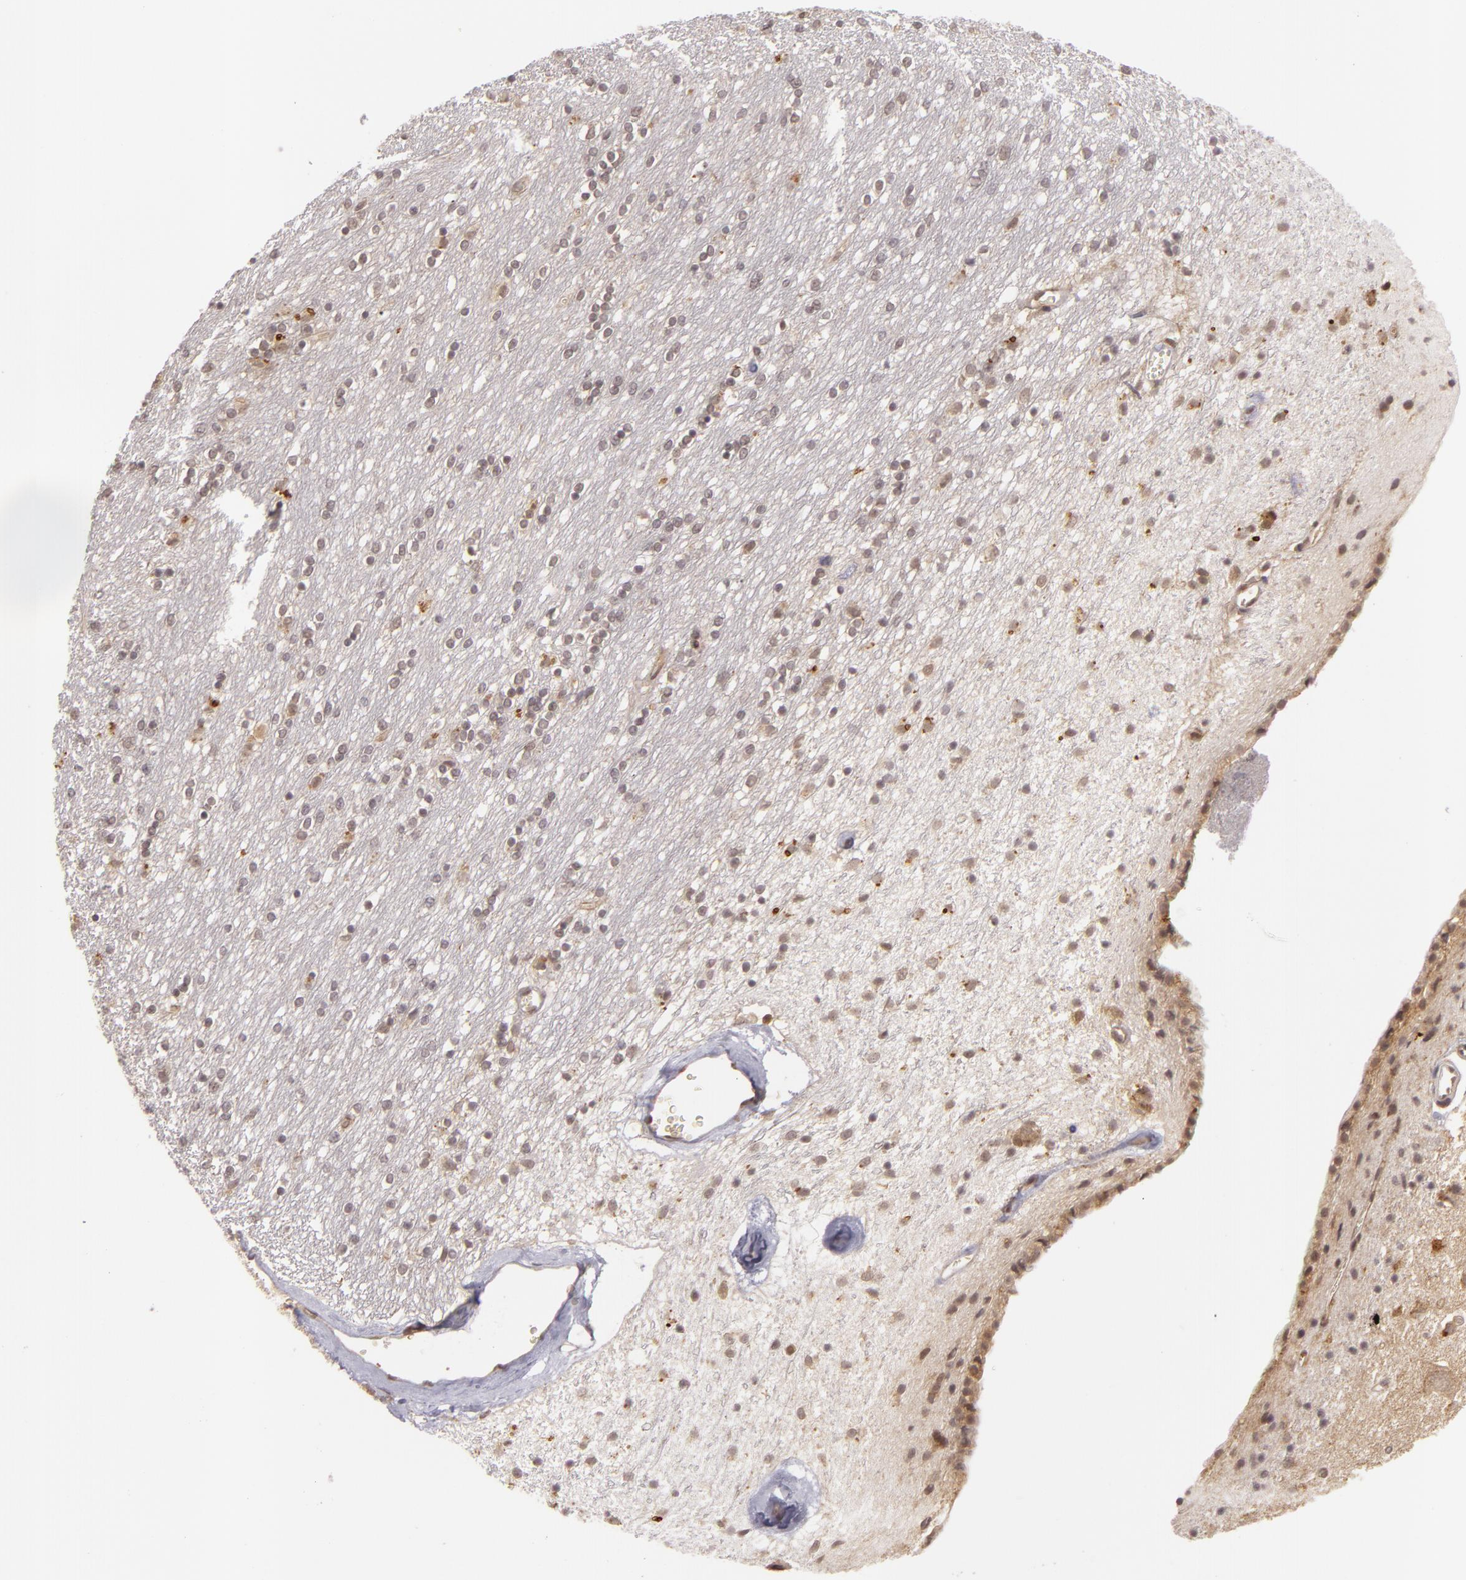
{"staining": {"intensity": "weak", "quantity": ">75%", "location": "cytoplasmic/membranous"}, "tissue": "caudate", "cell_type": "Glial cells", "image_type": "normal", "snomed": [{"axis": "morphology", "description": "Normal tissue, NOS"}, {"axis": "topography", "description": "Lateral ventricle wall"}], "caption": "Unremarkable caudate exhibits weak cytoplasmic/membranous staining in about >75% of glial cells.", "gene": "ZBTB33", "patient": {"sex": "female", "age": 54}}